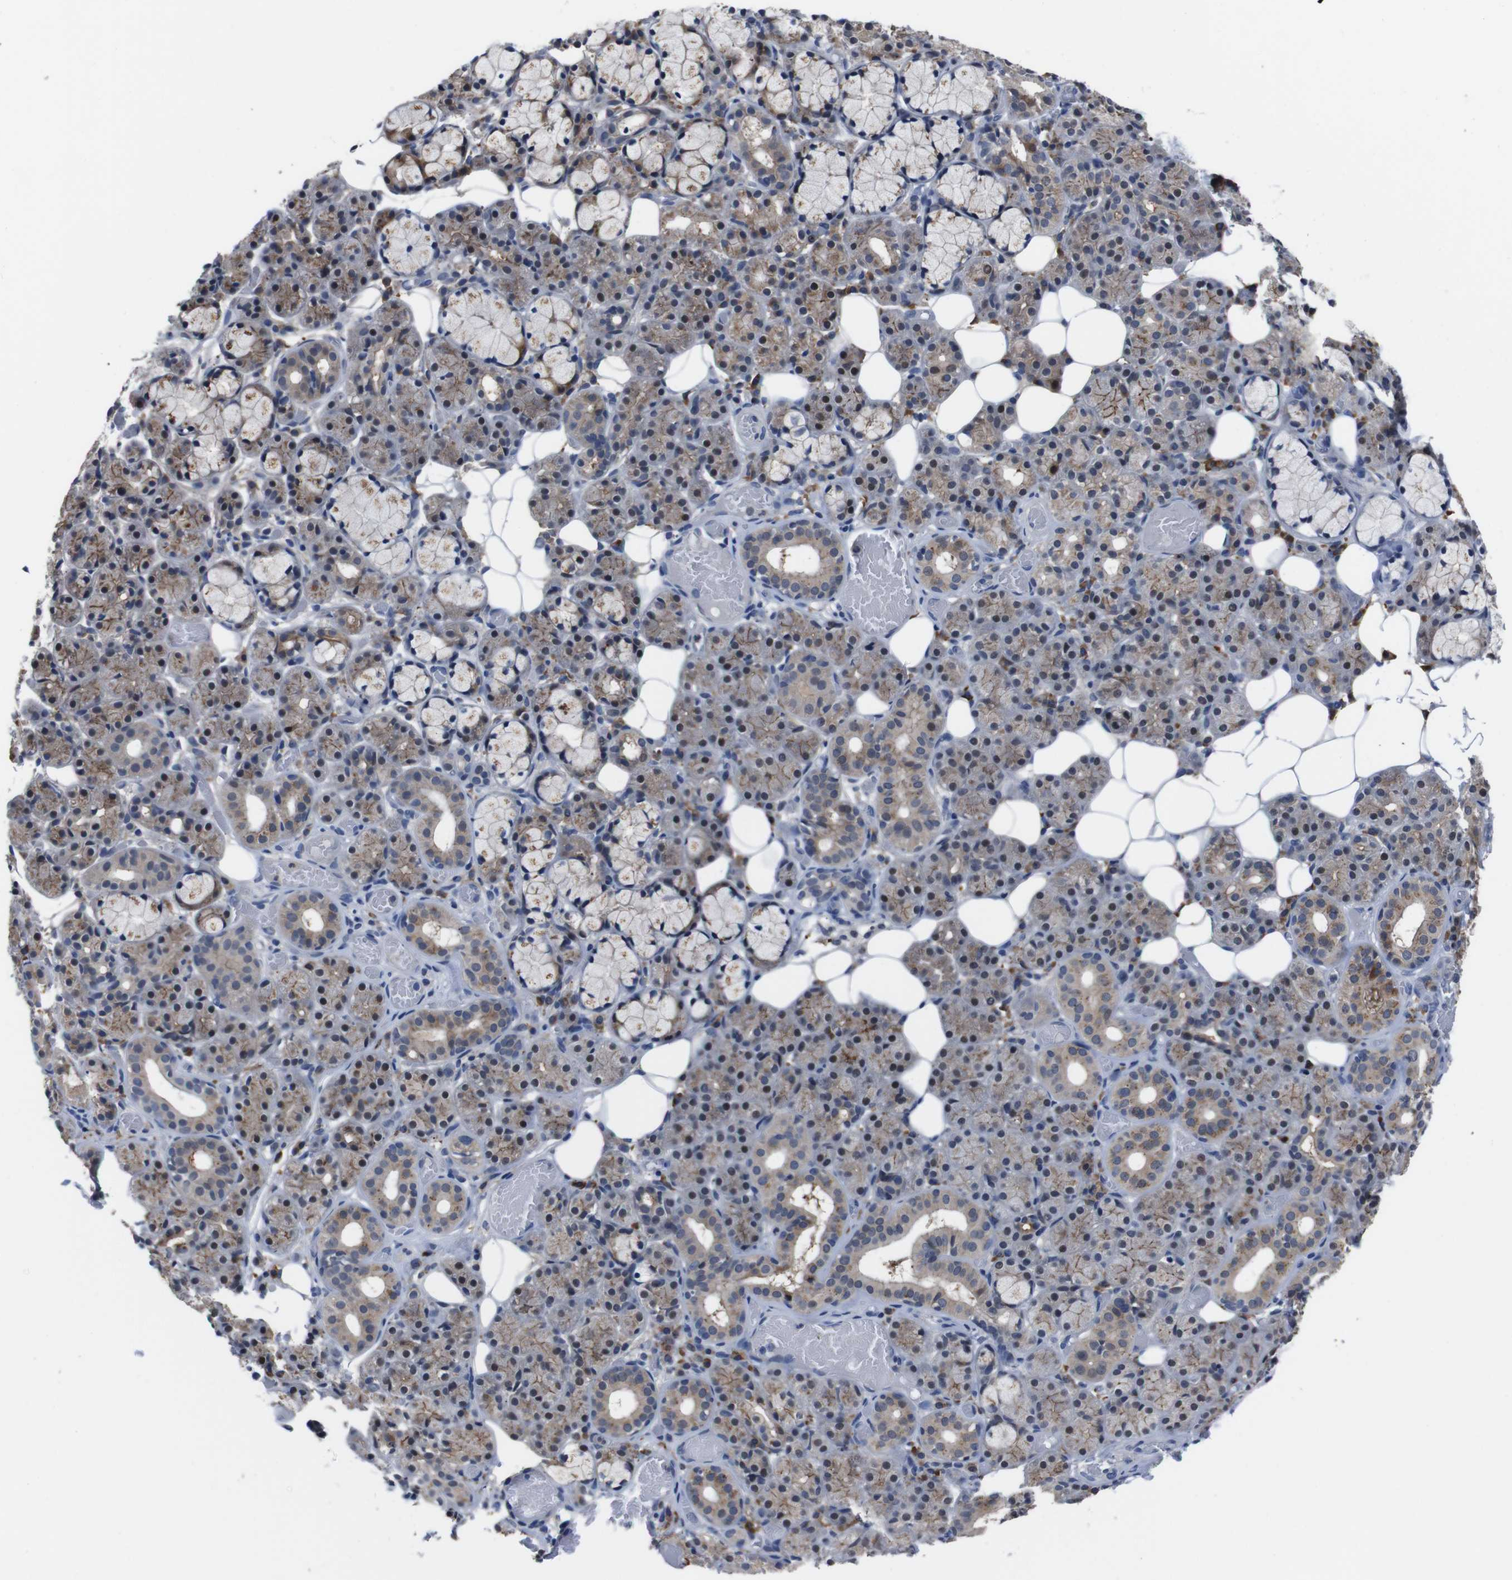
{"staining": {"intensity": "moderate", "quantity": ">75%", "location": "cytoplasmic/membranous"}, "tissue": "salivary gland", "cell_type": "Glandular cells", "image_type": "normal", "snomed": [{"axis": "morphology", "description": "Normal tissue, NOS"}, {"axis": "topography", "description": "Salivary gland"}], "caption": "Immunohistochemical staining of unremarkable salivary gland shows >75% levels of moderate cytoplasmic/membranous protein staining in about >75% of glandular cells.", "gene": "SEMA4B", "patient": {"sex": "male", "age": 63}}